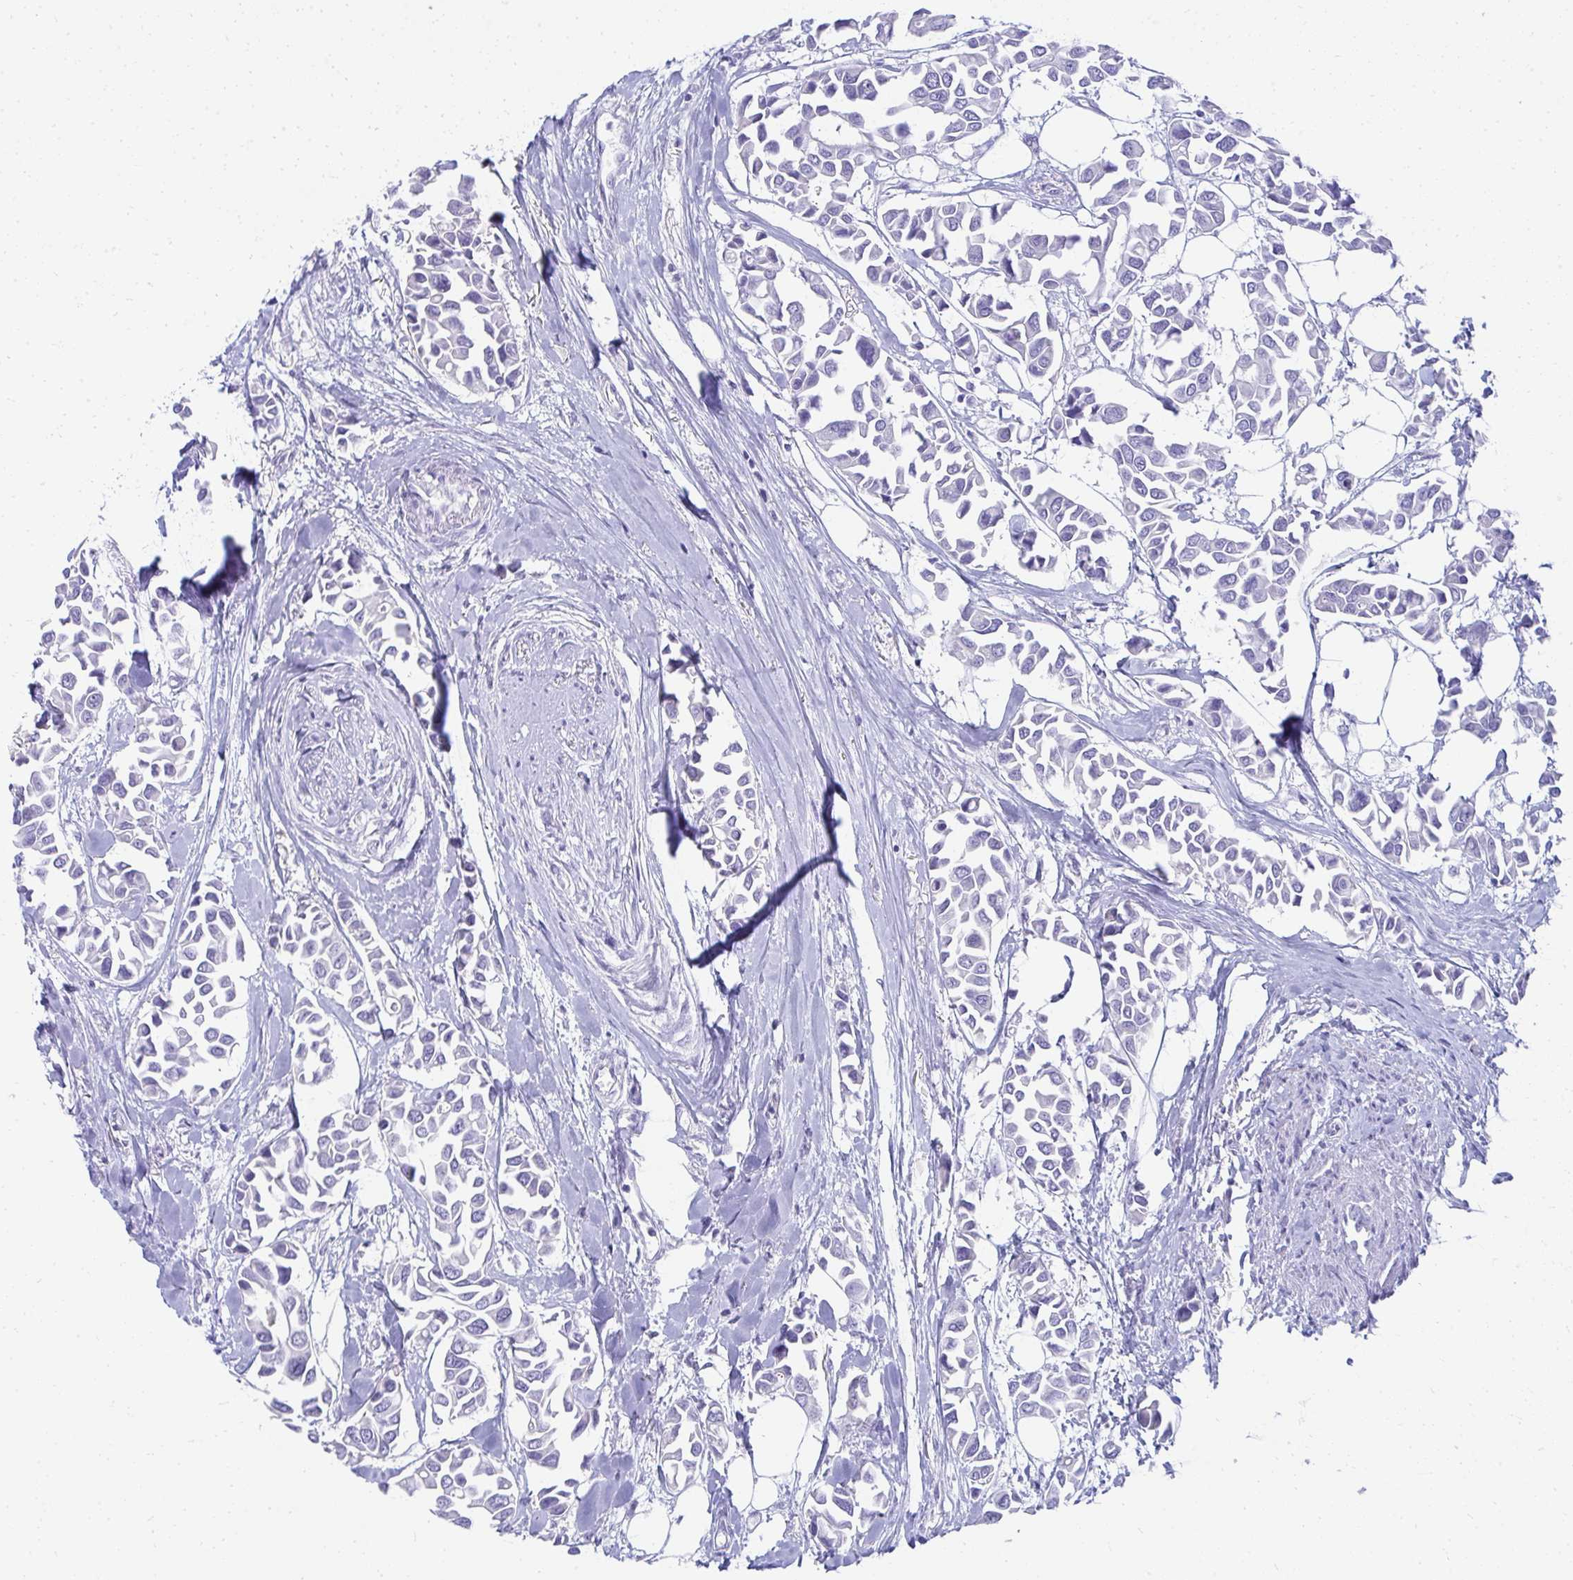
{"staining": {"intensity": "negative", "quantity": "none", "location": "none"}, "tissue": "breast cancer", "cell_type": "Tumor cells", "image_type": "cancer", "snomed": [{"axis": "morphology", "description": "Duct carcinoma"}, {"axis": "topography", "description": "Breast"}], "caption": "This photomicrograph is of breast infiltrating ductal carcinoma stained with IHC to label a protein in brown with the nuclei are counter-stained blue. There is no staining in tumor cells. (DAB (3,3'-diaminobenzidine) immunohistochemistry (IHC) with hematoxylin counter stain).", "gene": "SEC14L3", "patient": {"sex": "female", "age": 54}}